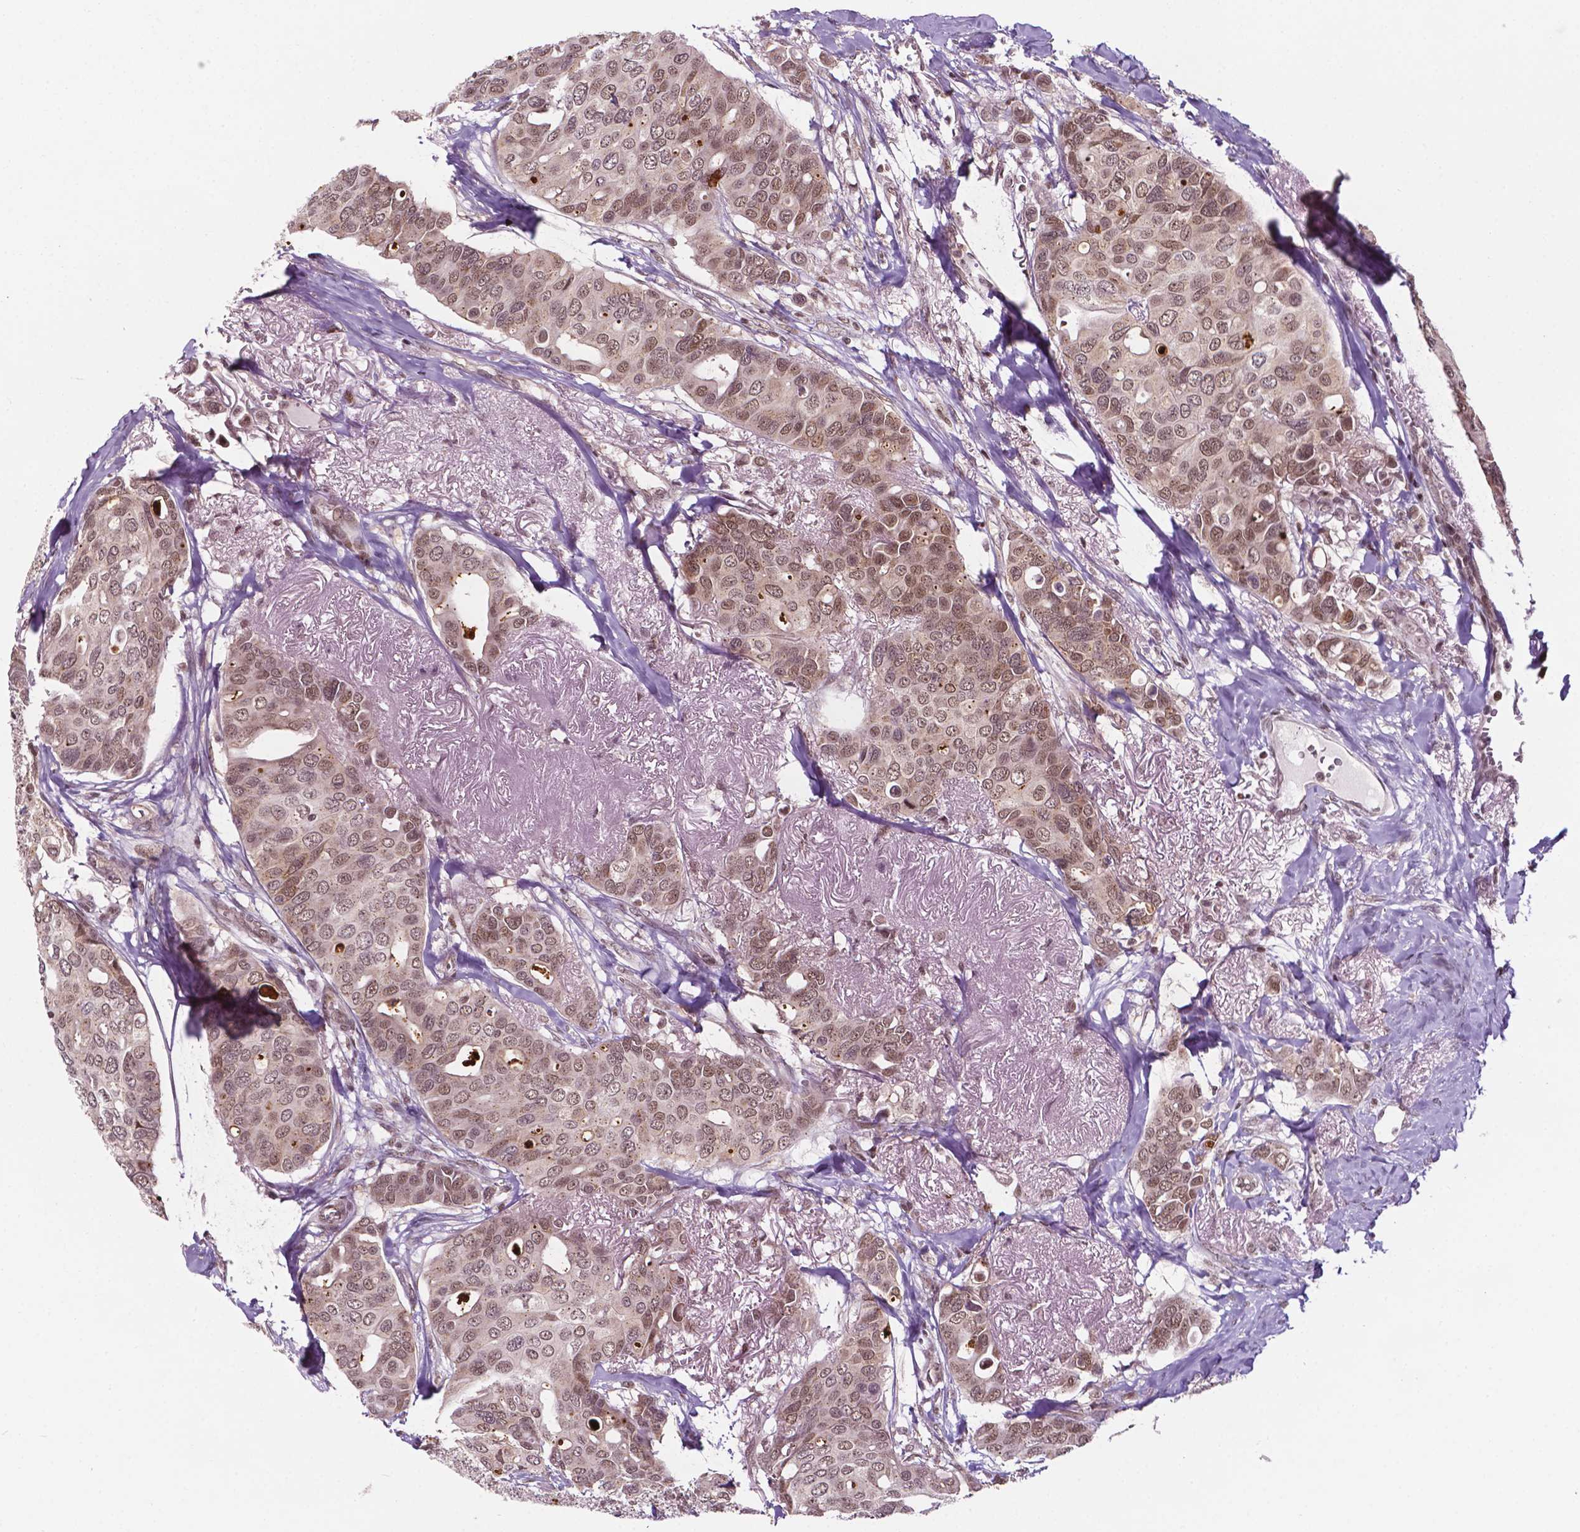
{"staining": {"intensity": "moderate", "quantity": ">75%", "location": "nuclear"}, "tissue": "breast cancer", "cell_type": "Tumor cells", "image_type": "cancer", "snomed": [{"axis": "morphology", "description": "Duct carcinoma"}, {"axis": "topography", "description": "Breast"}], "caption": "Breast cancer (invasive ductal carcinoma) was stained to show a protein in brown. There is medium levels of moderate nuclear staining in approximately >75% of tumor cells.", "gene": "PER2", "patient": {"sex": "female", "age": 54}}